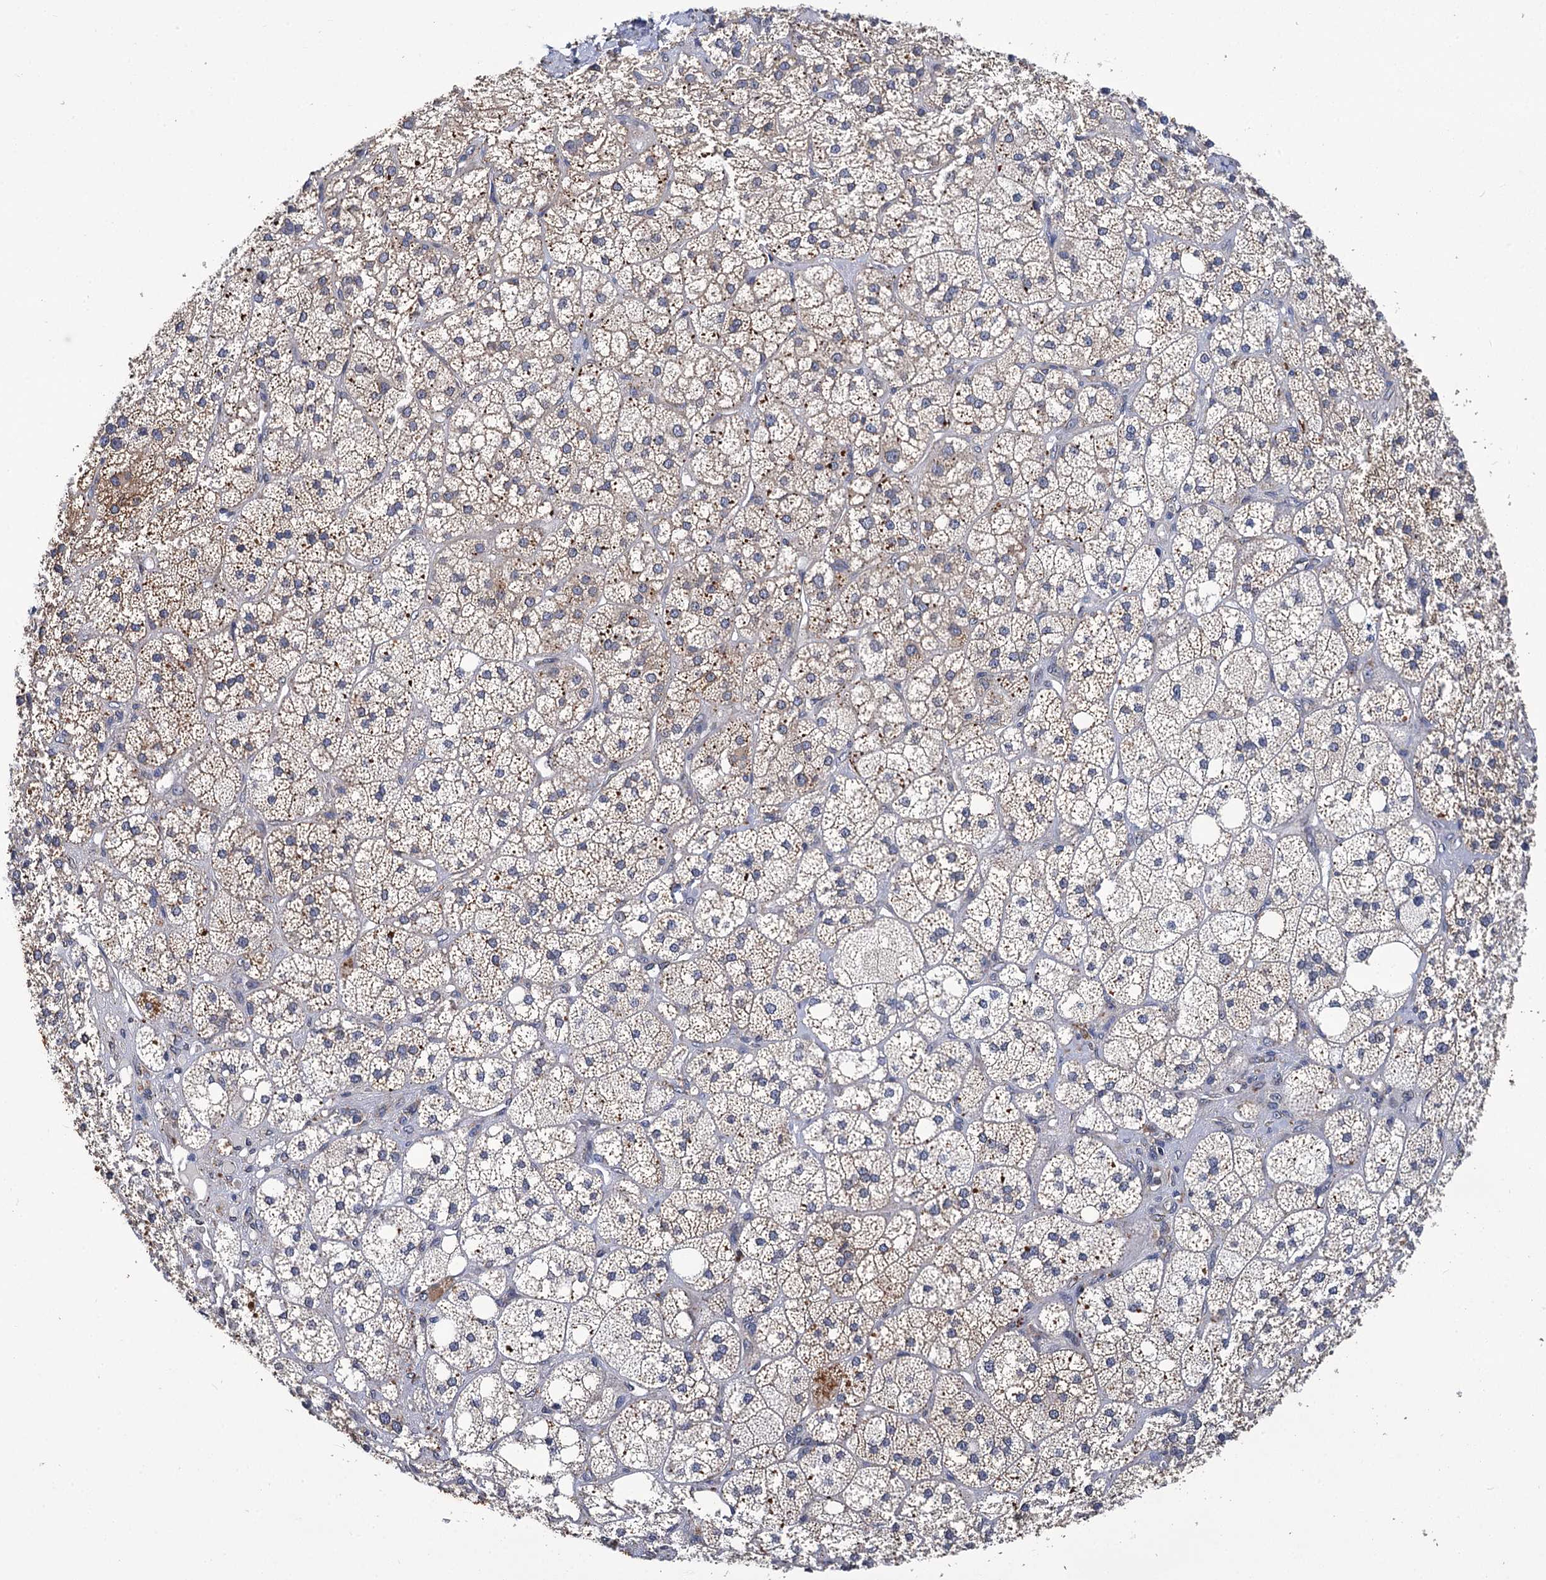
{"staining": {"intensity": "strong", "quantity": "25%-75%", "location": "cytoplasmic/membranous"}, "tissue": "adrenal gland", "cell_type": "Glandular cells", "image_type": "normal", "snomed": [{"axis": "morphology", "description": "Normal tissue, NOS"}, {"axis": "topography", "description": "Adrenal gland"}], "caption": "DAB (3,3'-diaminobenzidine) immunohistochemical staining of benign adrenal gland displays strong cytoplasmic/membranous protein staining in approximately 25%-75% of glandular cells. (DAB IHC with brightfield microscopy, high magnification).", "gene": "SUPV3L1", "patient": {"sex": "male", "age": 61}}